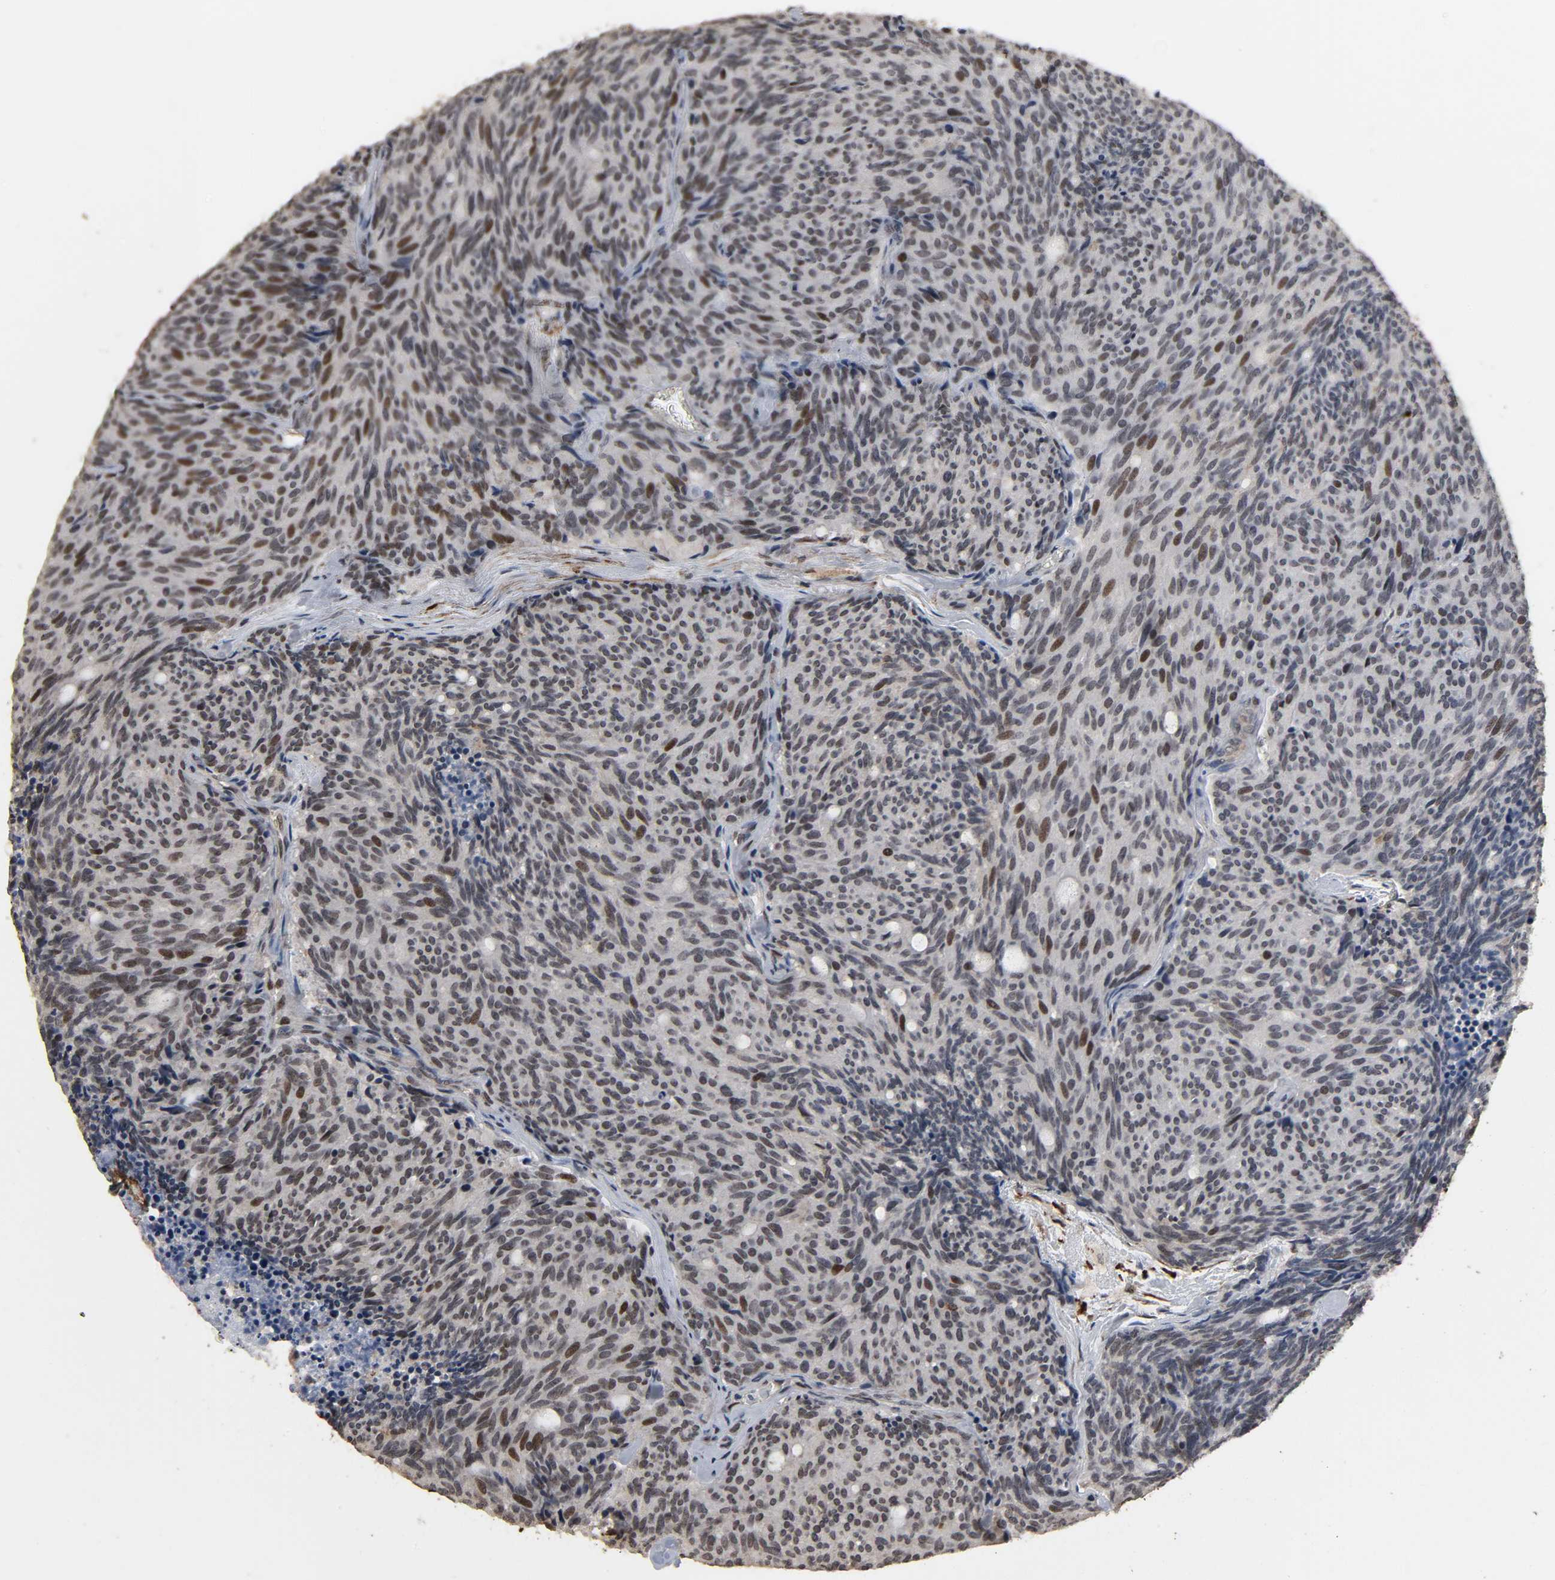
{"staining": {"intensity": "moderate", "quantity": "<25%", "location": "nuclear"}, "tissue": "carcinoid", "cell_type": "Tumor cells", "image_type": "cancer", "snomed": [{"axis": "morphology", "description": "Carcinoid, malignant, NOS"}, {"axis": "topography", "description": "Pancreas"}], "caption": "Protein expression analysis of carcinoid shows moderate nuclear staining in about <25% of tumor cells.", "gene": "AHNAK2", "patient": {"sex": "female", "age": 54}}